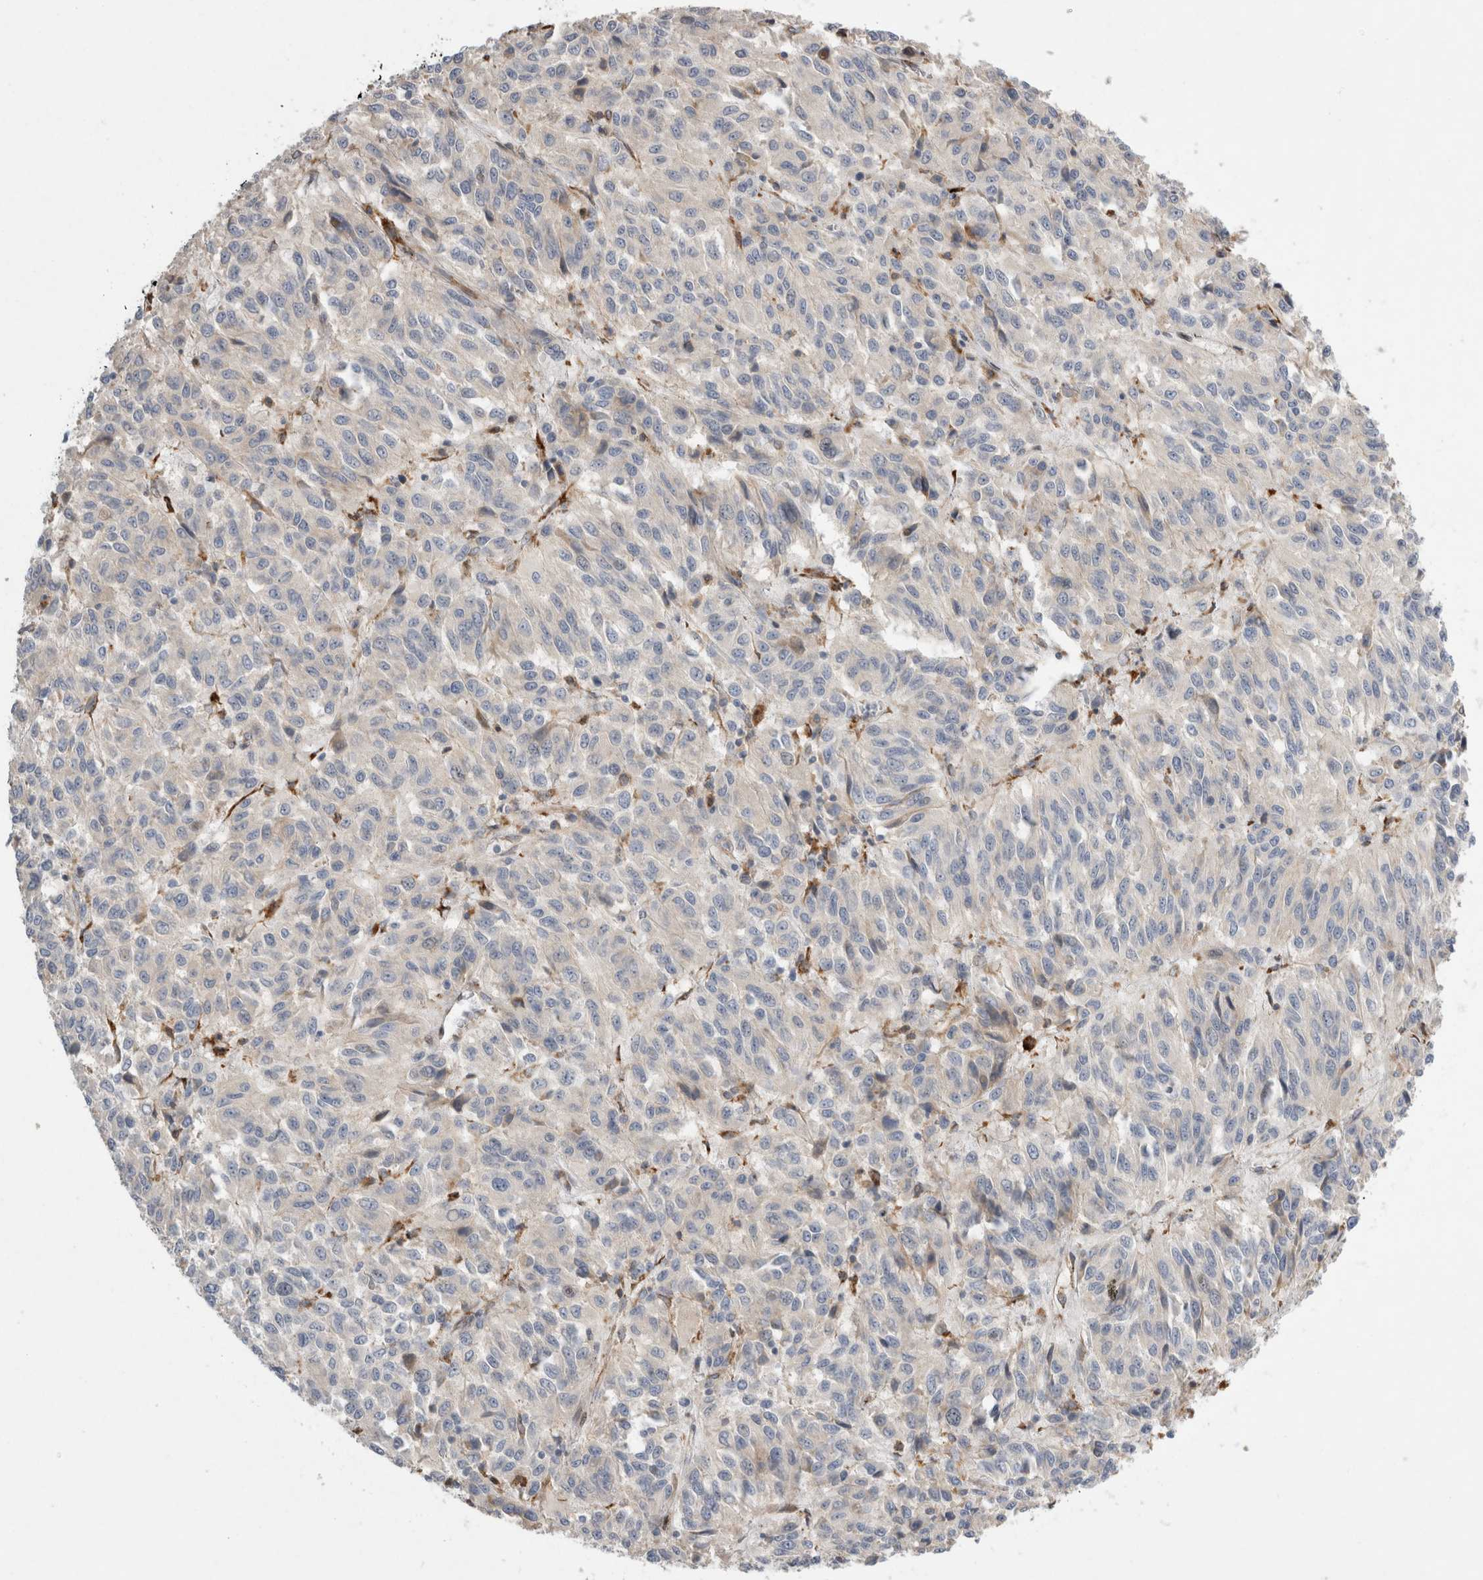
{"staining": {"intensity": "negative", "quantity": "none", "location": "none"}, "tissue": "melanoma", "cell_type": "Tumor cells", "image_type": "cancer", "snomed": [{"axis": "morphology", "description": "Malignant melanoma, Metastatic site"}, {"axis": "topography", "description": "Lung"}], "caption": "Tumor cells show no significant protein staining in melanoma.", "gene": "TRMT9B", "patient": {"sex": "male", "age": 64}}